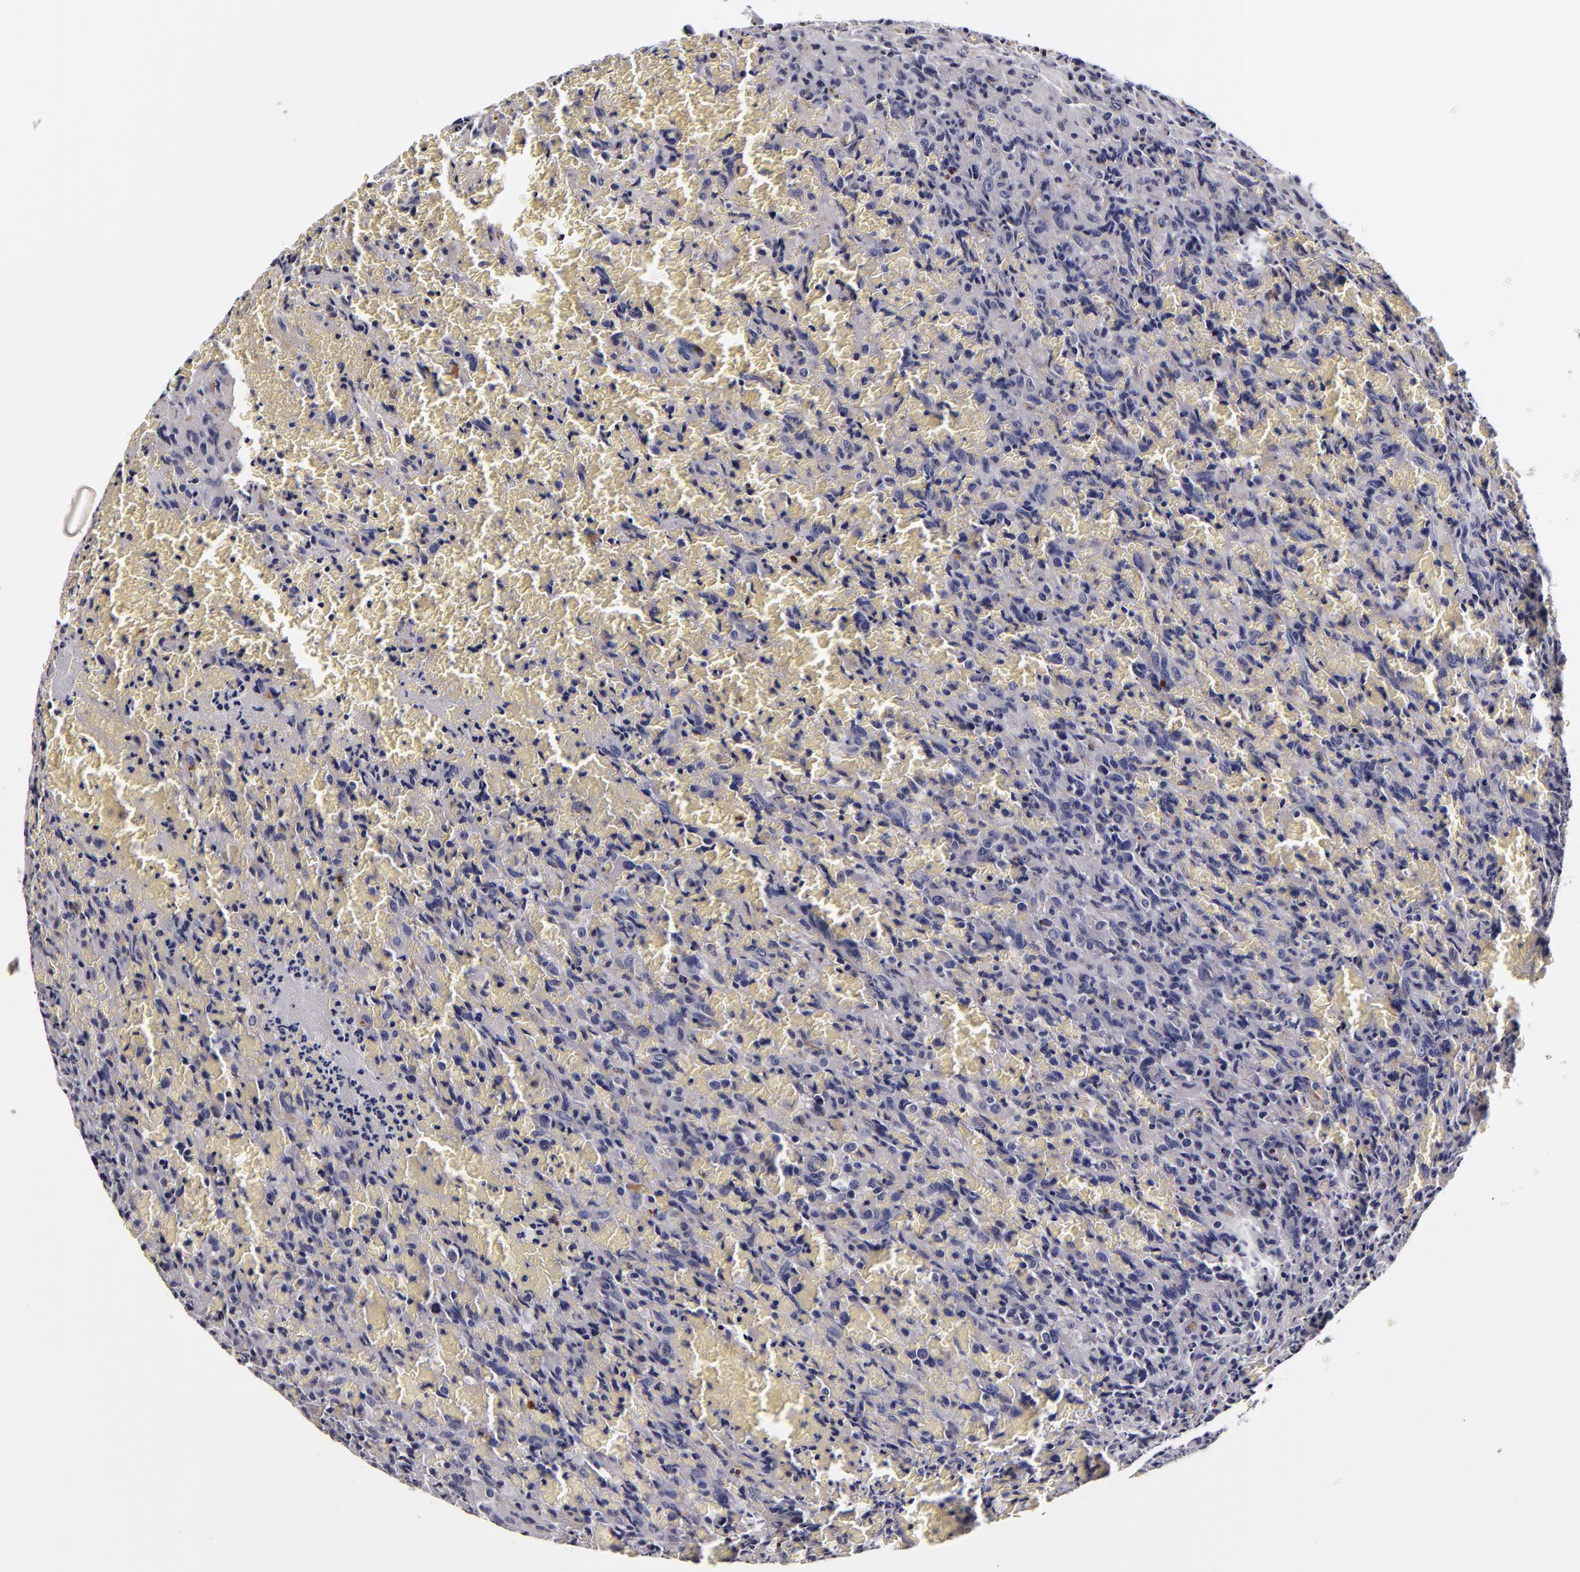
{"staining": {"intensity": "negative", "quantity": "none", "location": "none"}, "tissue": "glioma", "cell_type": "Tumor cells", "image_type": "cancer", "snomed": [{"axis": "morphology", "description": "Glioma, malignant, High grade"}, {"axis": "topography", "description": "Brain"}], "caption": "This is a histopathology image of immunohistochemistry staining of glioma, which shows no expression in tumor cells.", "gene": "LGALS3BP", "patient": {"sex": "male", "age": 56}}